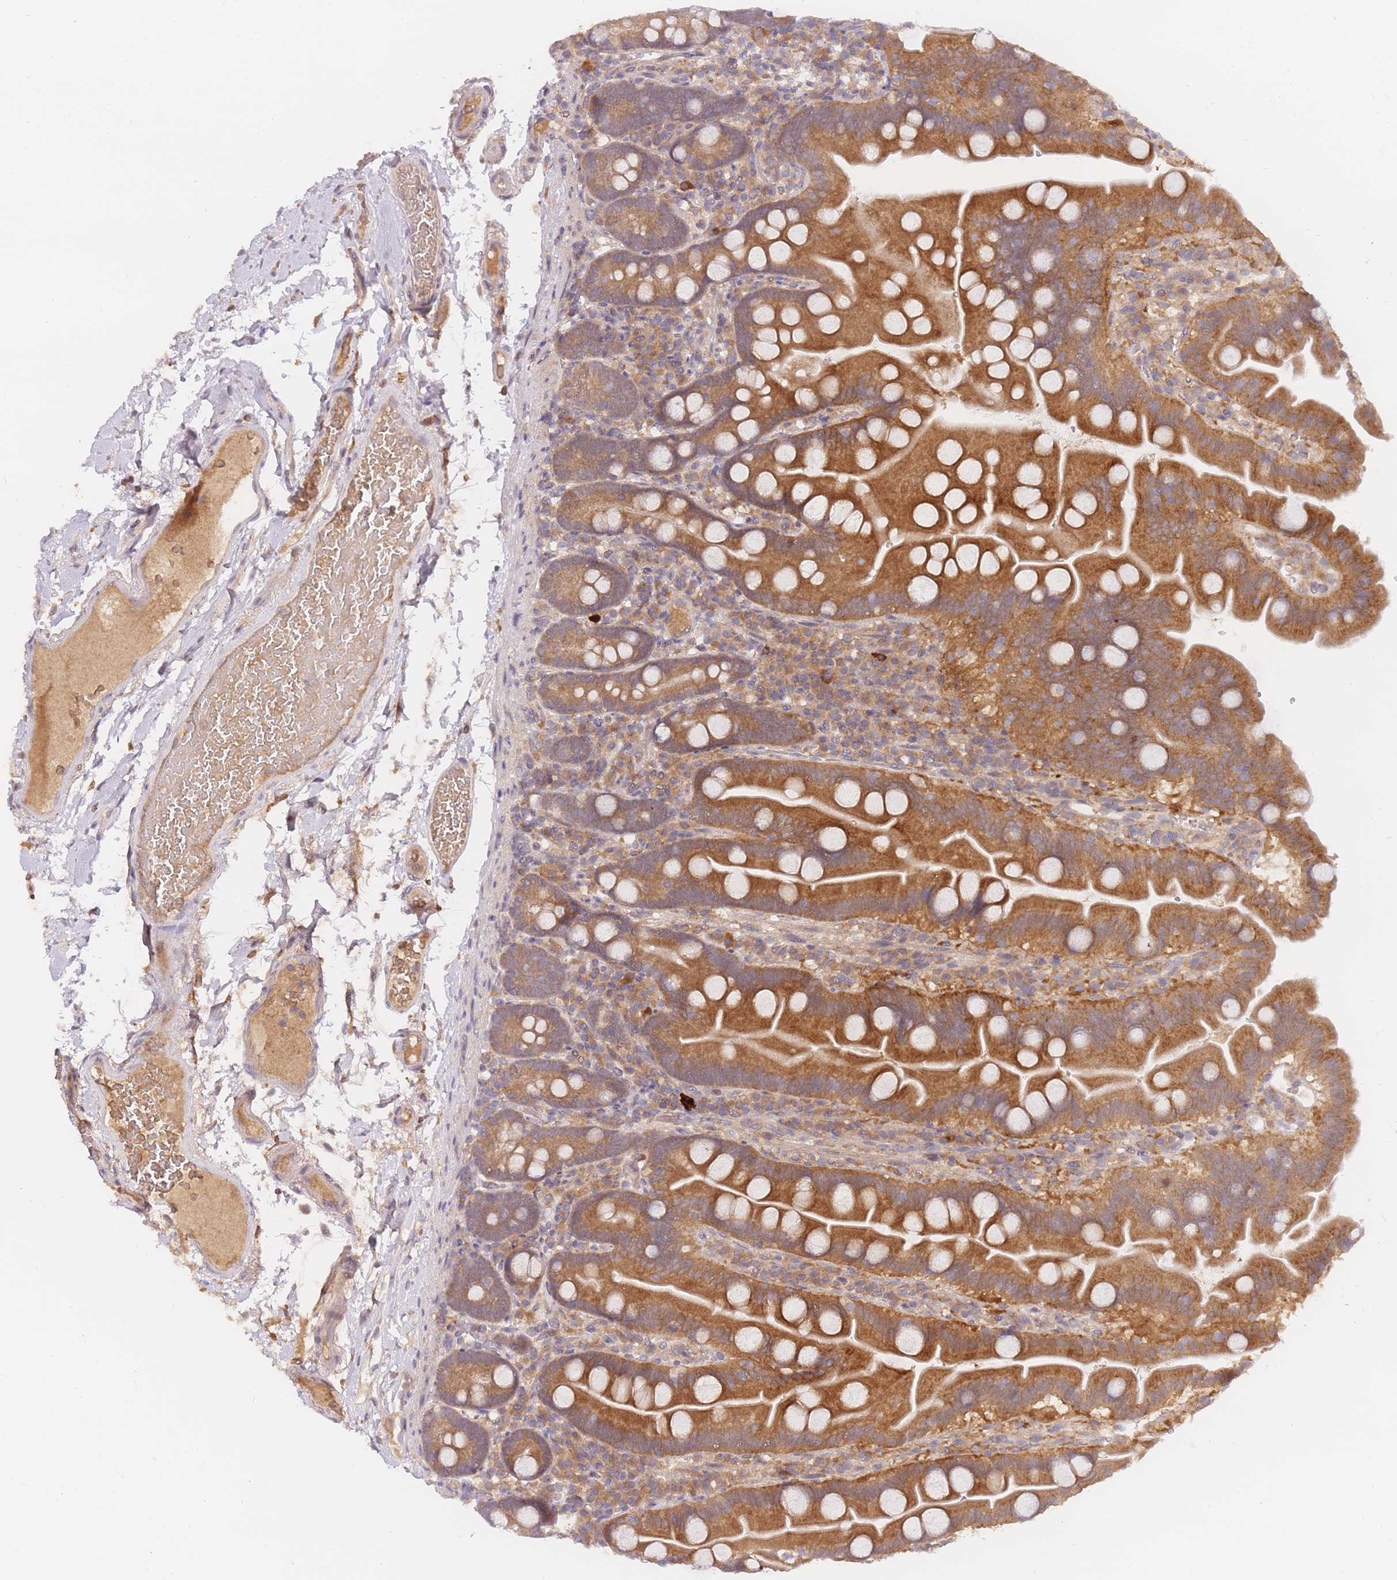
{"staining": {"intensity": "strong", "quantity": ">75%", "location": "cytoplasmic/membranous"}, "tissue": "small intestine", "cell_type": "Glandular cells", "image_type": "normal", "snomed": [{"axis": "morphology", "description": "Normal tissue, NOS"}, {"axis": "topography", "description": "Small intestine"}], "caption": "Immunohistochemical staining of unremarkable small intestine demonstrates >75% levels of strong cytoplasmic/membranous protein positivity in approximately >75% of glandular cells.", "gene": "ZNF577", "patient": {"sex": "female", "age": 68}}